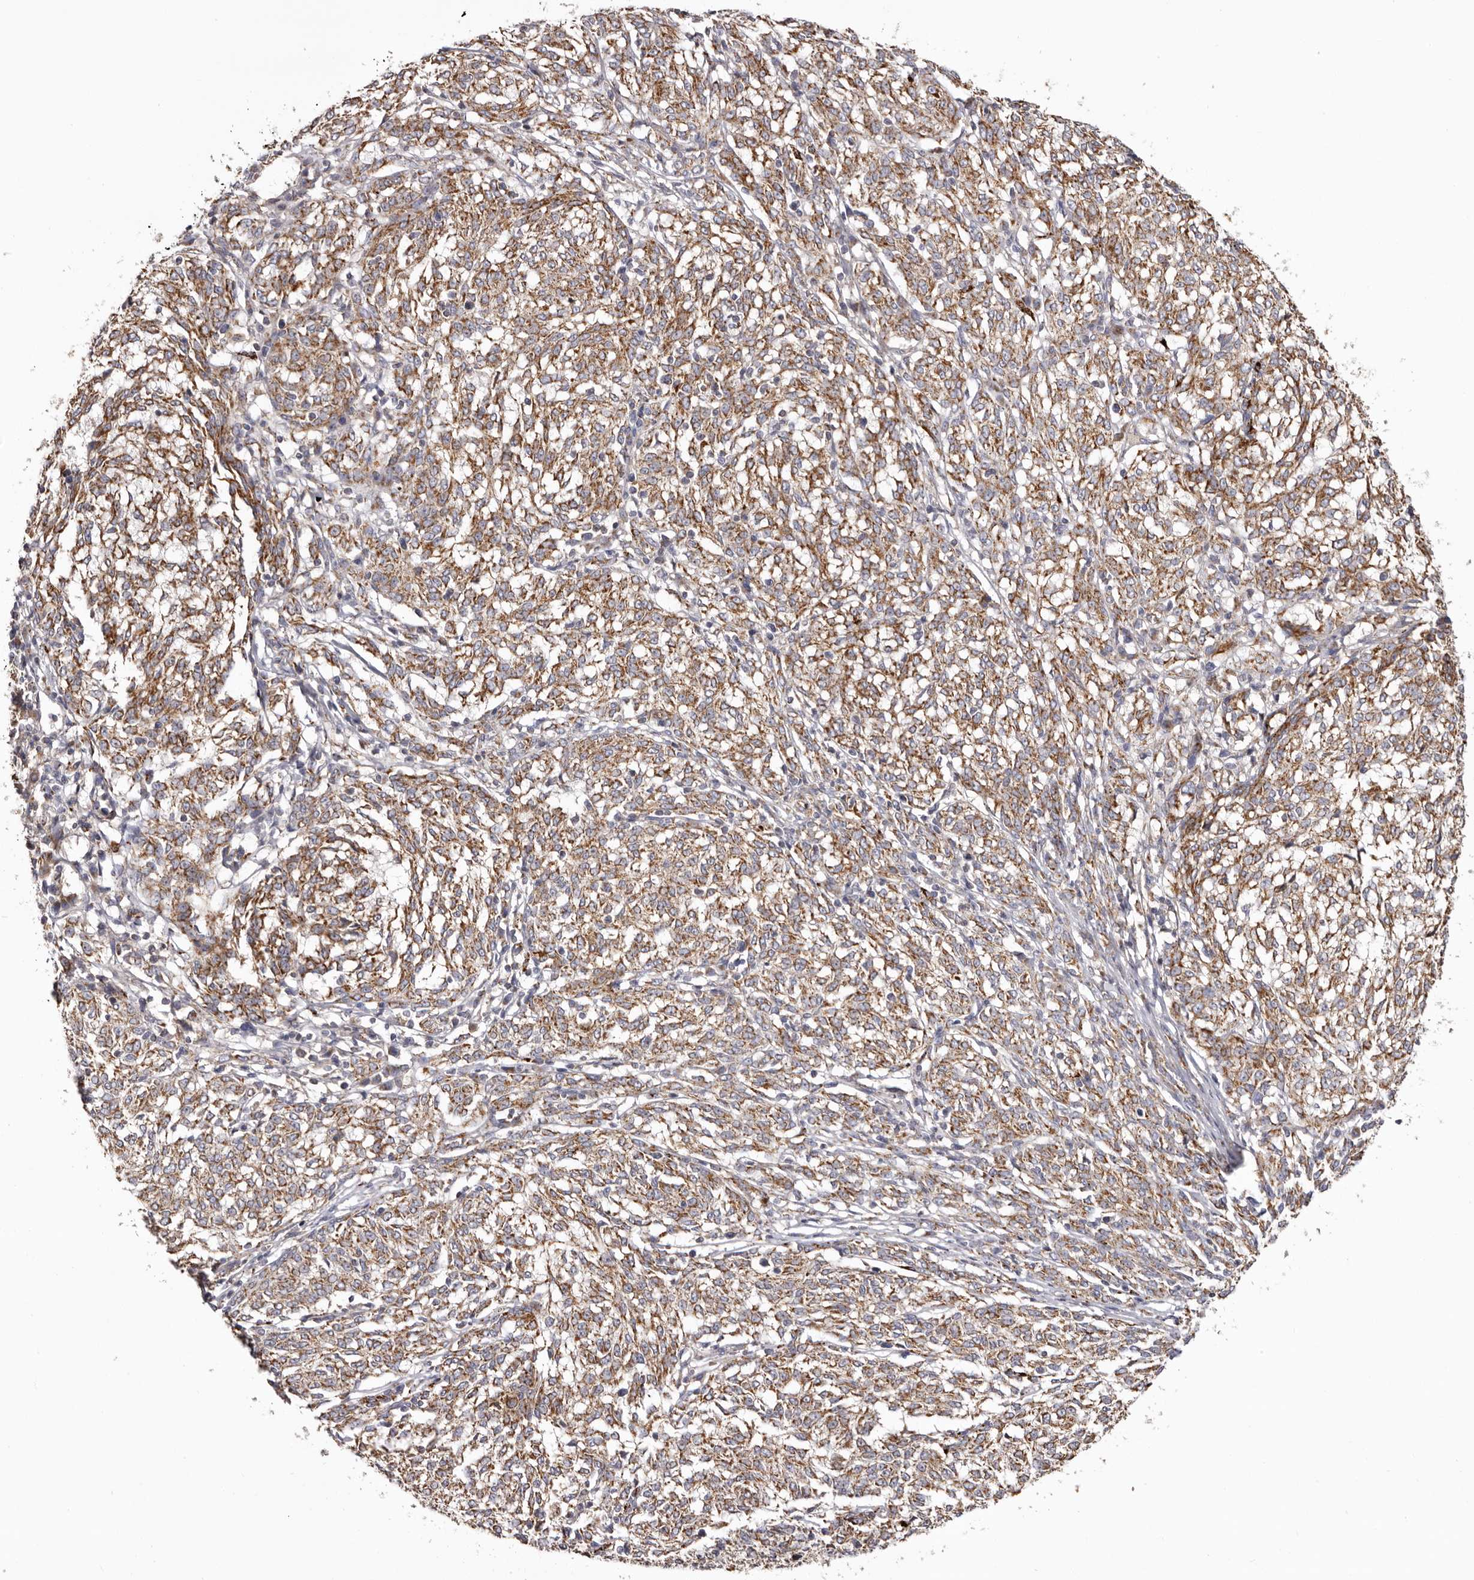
{"staining": {"intensity": "moderate", "quantity": ">75%", "location": "cytoplasmic/membranous"}, "tissue": "melanoma", "cell_type": "Tumor cells", "image_type": "cancer", "snomed": [{"axis": "morphology", "description": "Malignant melanoma, NOS"}, {"axis": "topography", "description": "Skin"}], "caption": "Moderate cytoplasmic/membranous staining for a protein is identified in approximately >75% of tumor cells of melanoma using IHC.", "gene": "MECR", "patient": {"sex": "female", "age": 72}}